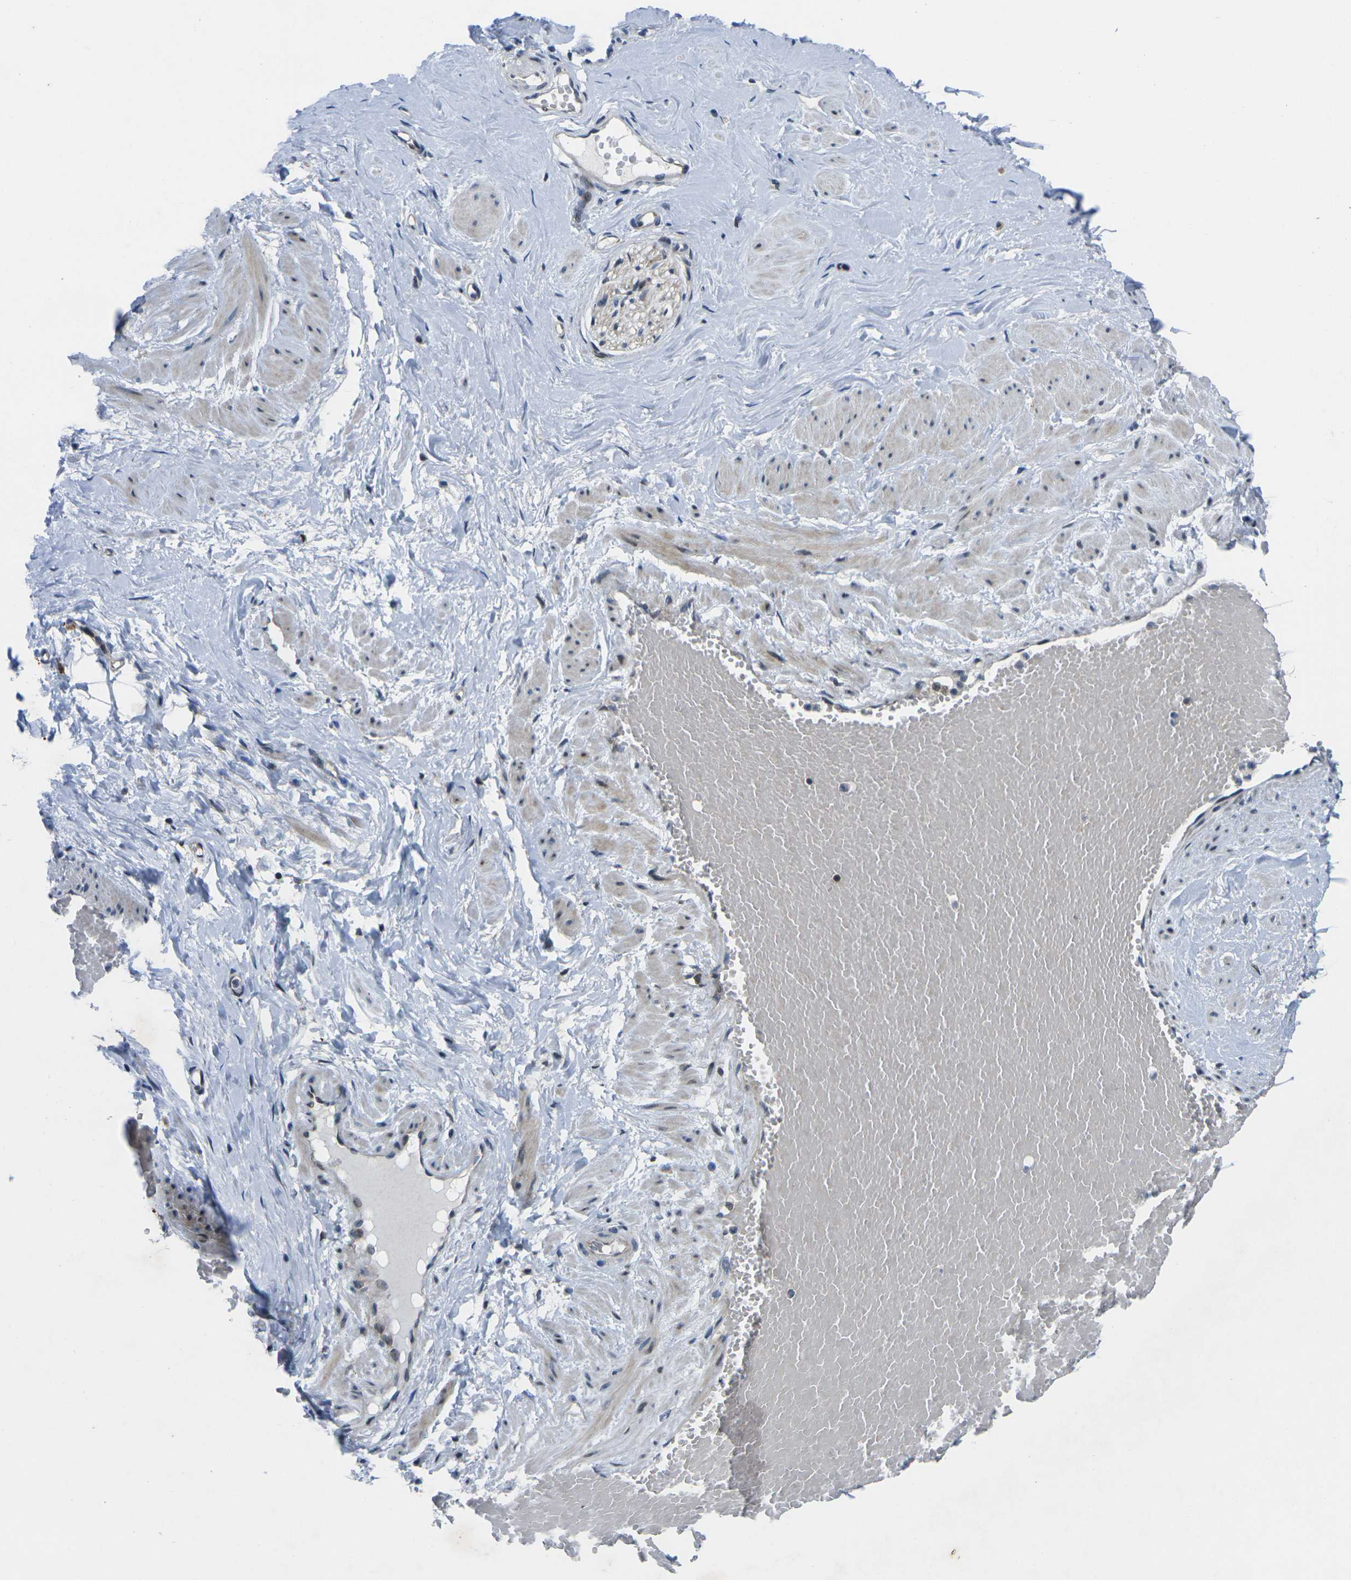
{"staining": {"intensity": "negative", "quantity": "none", "location": "none"}, "tissue": "adipose tissue", "cell_type": "Adipocytes", "image_type": "normal", "snomed": [{"axis": "morphology", "description": "Normal tissue, NOS"}, {"axis": "topography", "description": "Soft tissue"}, {"axis": "topography", "description": "Vascular tissue"}], "caption": "Image shows no protein staining in adipocytes of benign adipose tissue.", "gene": "ROBO2", "patient": {"sex": "female", "age": 35}}